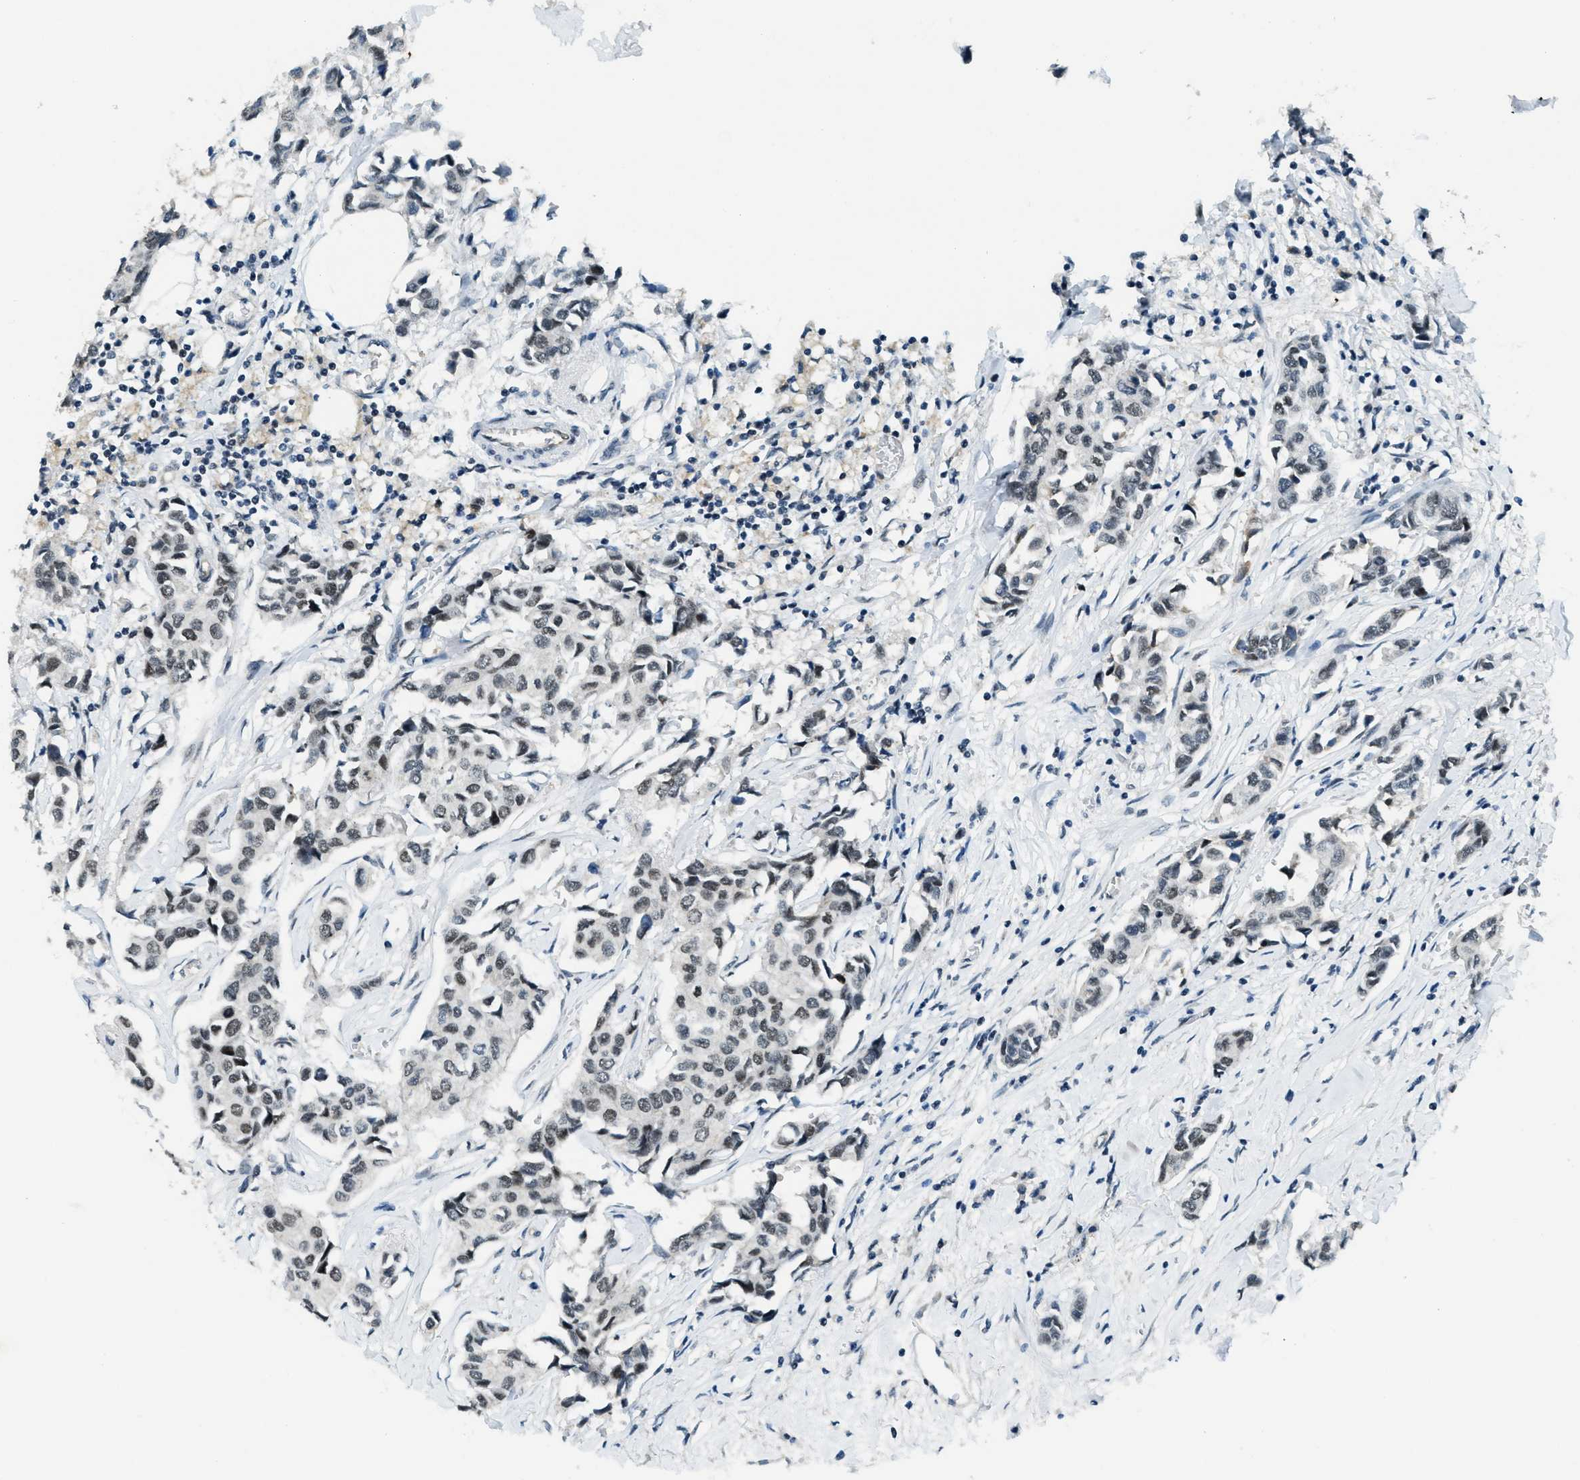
{"staining": {"intensity": "weak", "quantity": "25%-75%", "location": "nuclear"}, "tissue": "breast cancer", "cell_type": "Tumor cells", "image_type": "cancer", "snomed": [{"axis": "morphology", "description": "Duct carcinoma"}, {"axis": "topography", "description": "Breast"}], "caption": "Immunohistochemical staining of breast cancer (infiltrating ductal carcinoma) displays weak nuclear protein staining in approximately 25%-75% of tumor cells. The staining was performed using DAB (3,3'-diaminobenzidine) to visualize the protein expression in brown, while the nuclei were stained in blue with hematoxylin (Magnification: 20x).", "gene": "KLF6", "patient": {"sex": "female", "age": 80}}